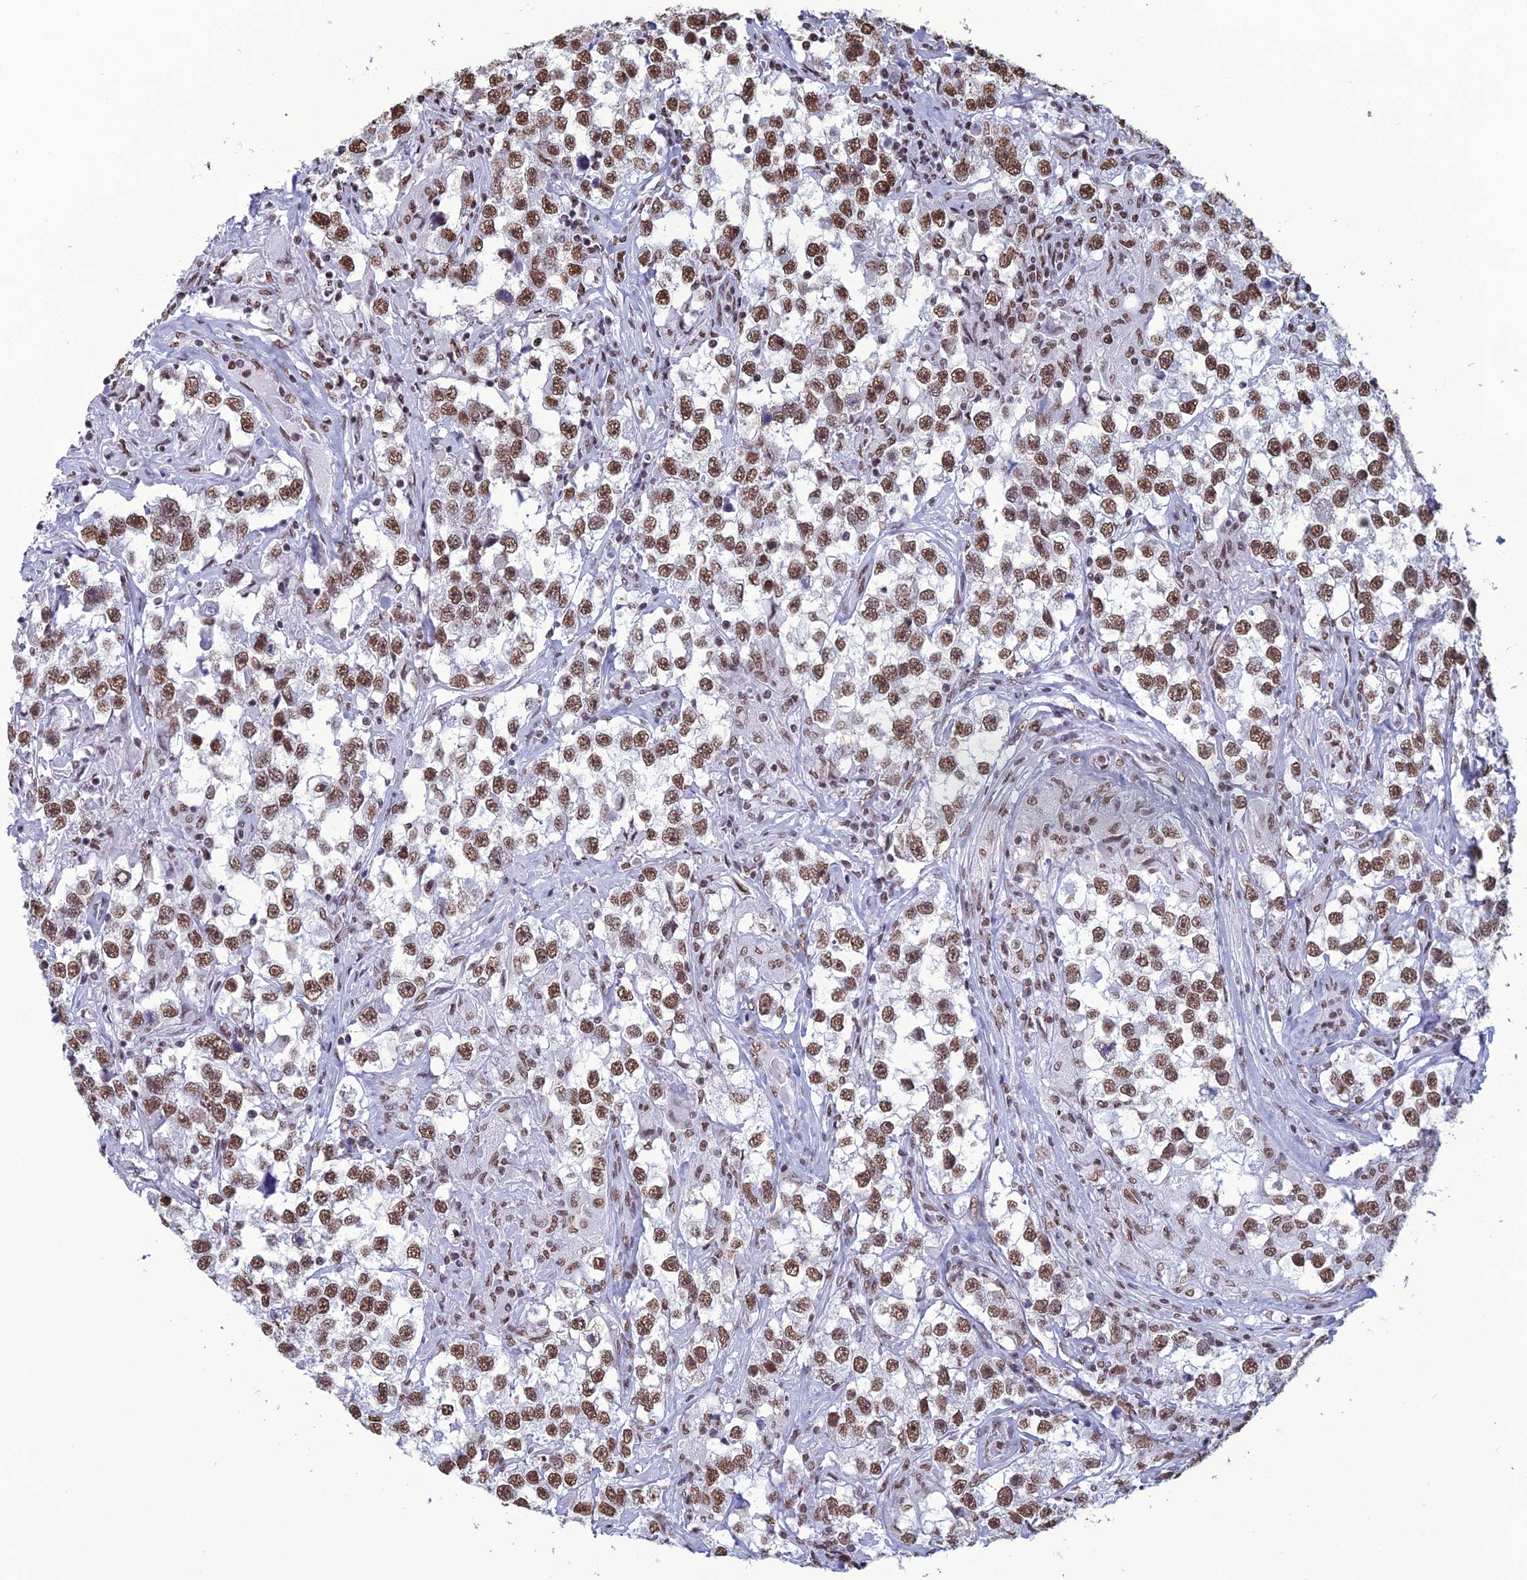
{"staining": {"intensity": "moderate", "quantity": ">75%", "location": "nuclear"}, "tissue": "testis cancer", "cell_type": "Tumor cells", "image_type": "cancer", "snomed": [{"axis": "morphology", "description": "Seminoma, NOS"}, {"axis": "topography", "description": "Testis"}], "caption": "The photomicrograph reveals staining of testis seminoma, revealing moderate nuclear protein staining (brown color) within tumor cells. (brown staining indicates protein expression, while blue staining denotes nuclei).", "gene": "PRAMEF12", "patient": {"sex": "male", "age": 46}}